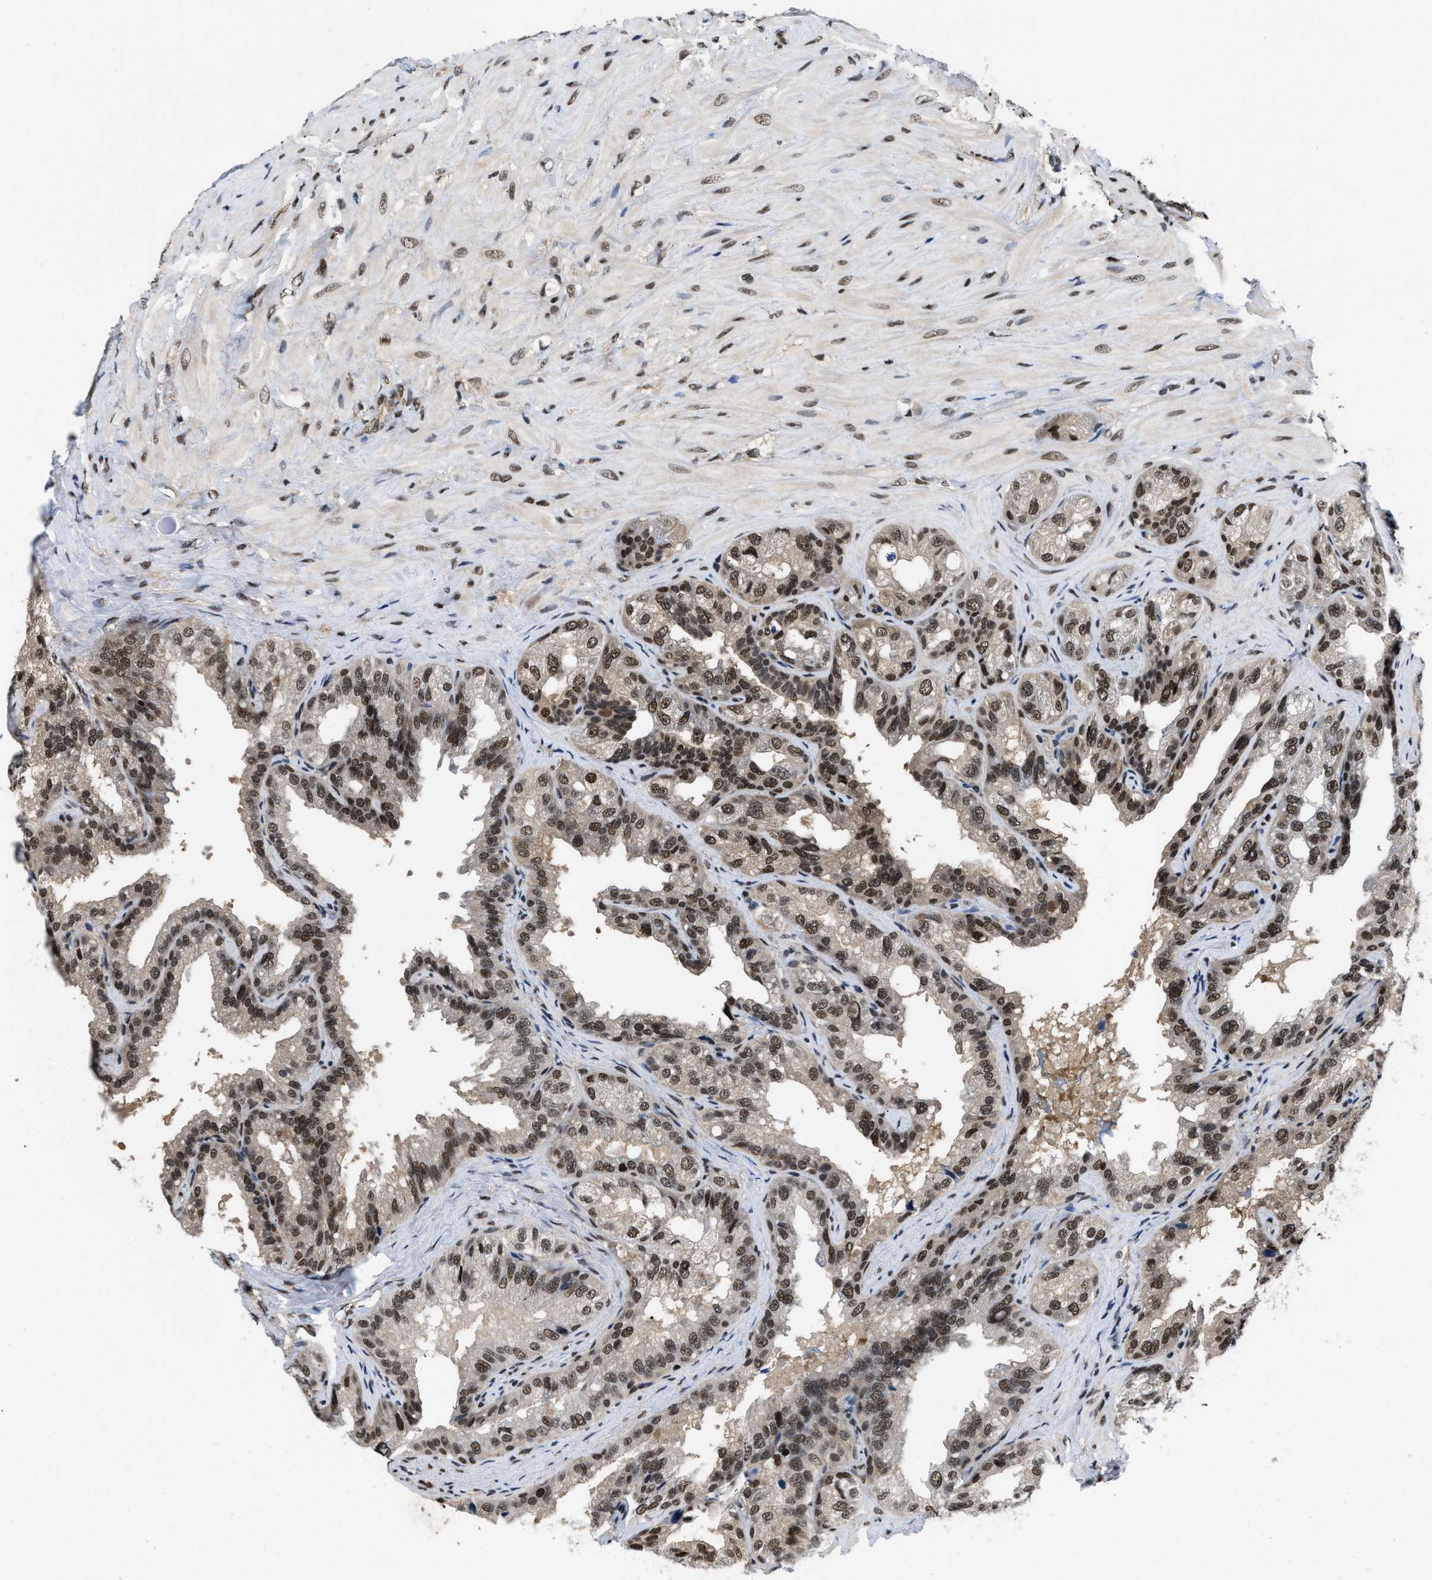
{"staining": {"intensity": "strong", "quantity": ">75%", "location": "nuclear"}, "tissue": "seminal vesicle", "cell_type": "Glandular cells", "image_type": "normal", "snomed": [{"axis": "morphology", "description": "Normal tissue, NOS"}, {"axis": "topography", "description": "Seminal veicle"}], "caption": "Glandular cells demonstrate high levels of strong nuclear positivity in about >75% of cells in benign human seminal vesicle. The protein is stained brown, and the nuclei are stained in blue (DAB IHC with brightfield microscopy, high magnification).", "gene": "SAFB", "patient": {"sex": "male", "age": 68}}